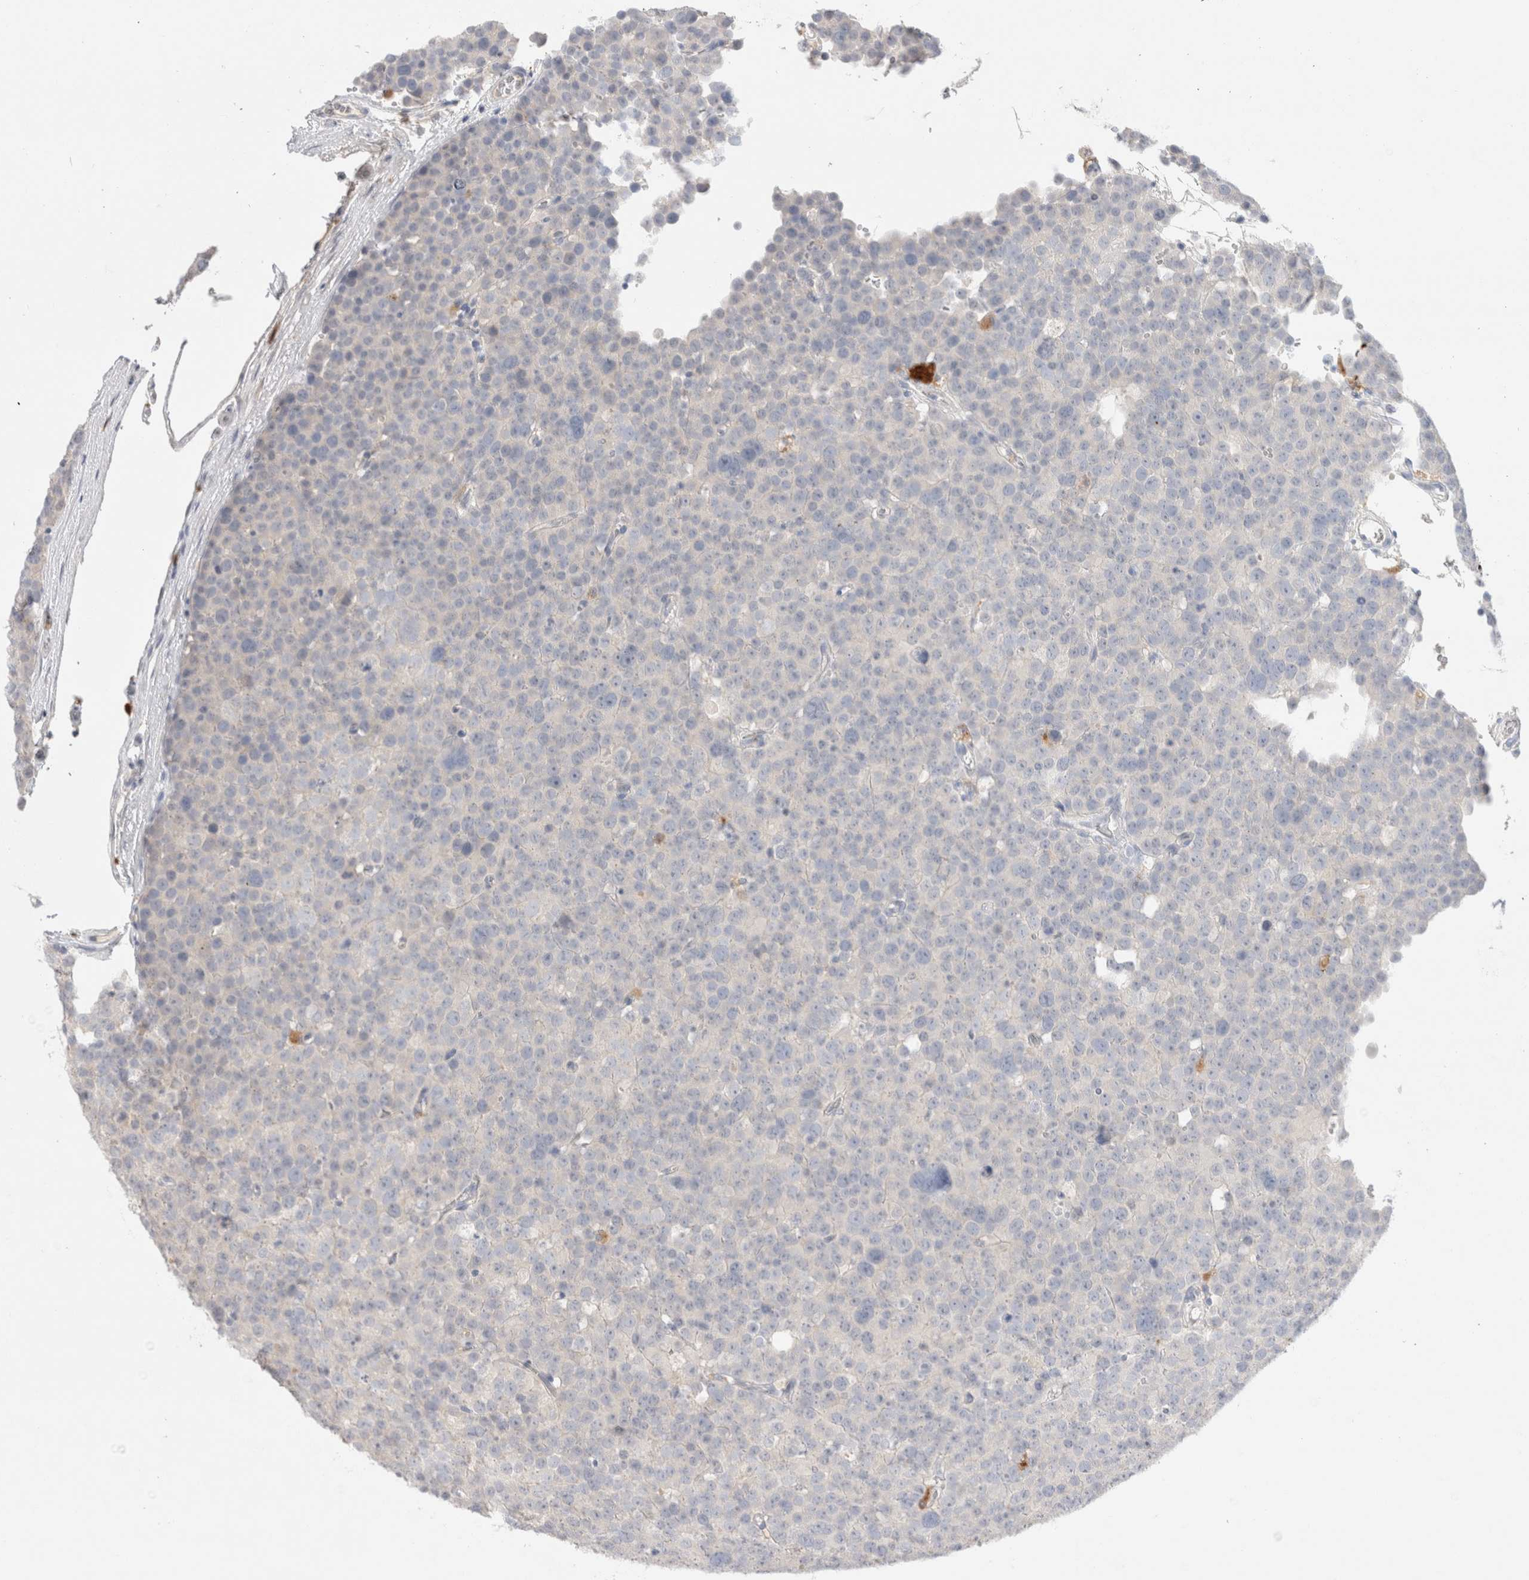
{"staining": {"intensity": "negative", "quantity": "none", "location": "none"}, "tissue": "testis cancer", "cell_type": "Tumor cells", "image_type": "cancer", "snomed": [{"axis": "morphology", "description": "Seminoma, NOS"}, {"axis": "topography", "description": "Testis"}], "caption": "IHC image of neoplastic tissue: human testis cancer (seminoma) stained with DAB shows no significant protein expression in tumor cells. Brightfield microscopy of immunohistochemistry (IHC) stained with DAB (brown) and hematoxylin (blue), captured at high magnification.", "gene": "HPGDS", "patient": {"sex": "male", "age": 71}}